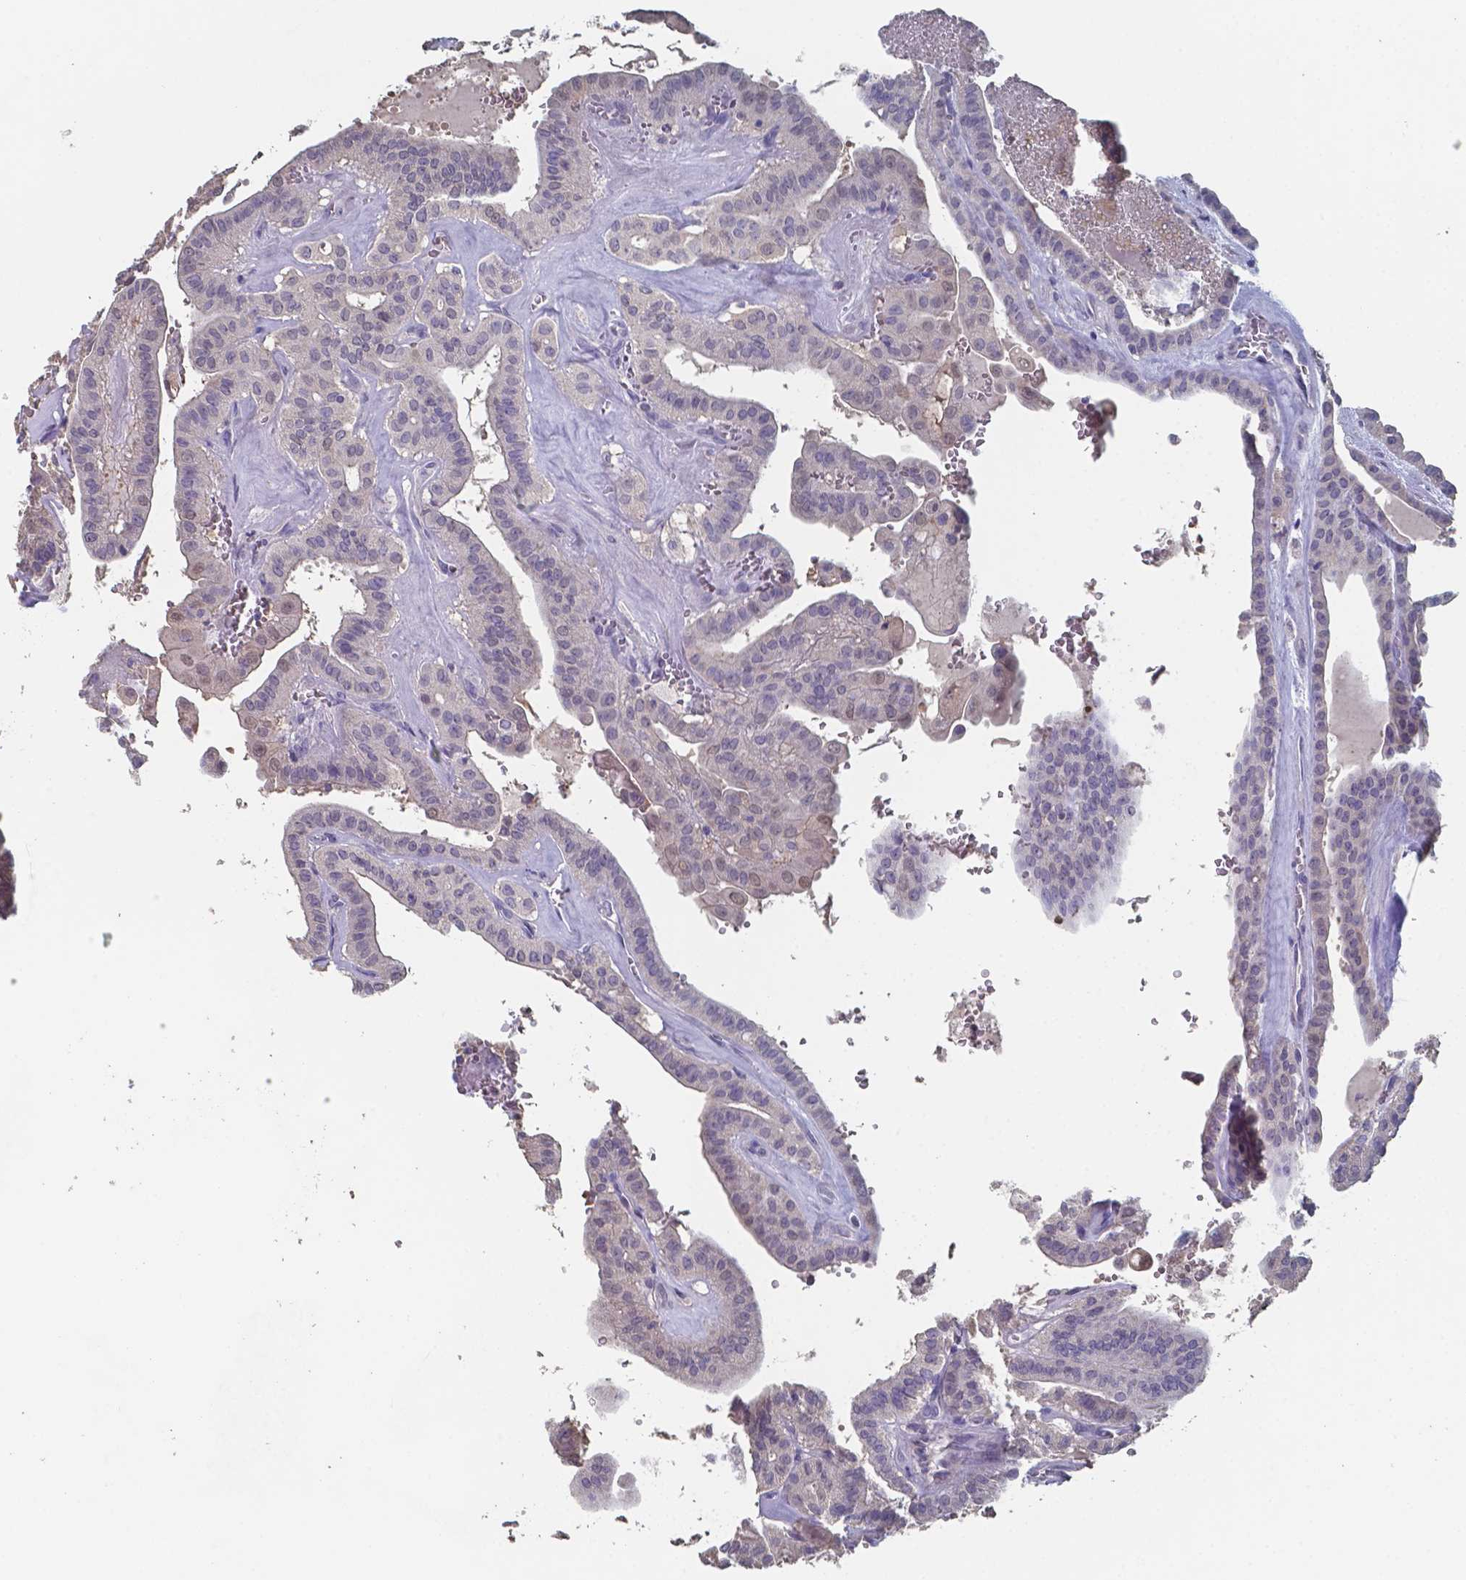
{"staining": {"intensity": "negative", "quantity": "none", "location": "none"}, "tissue": "thyroid cancer", "cell_type": "Tumor cells", "image_type": "cancer", "snomed": [{"axis": "morphology", "description": "Papillary adenocarcinoma, NOS"}, {"axis": "topography", "description": "Thyroid gland"}], "caption": "The image exhibits no significant staining in tumor cells of thyroid cancer.", "gene": "FOXJ1", "patient": {"sex": "male", "age": 52}}